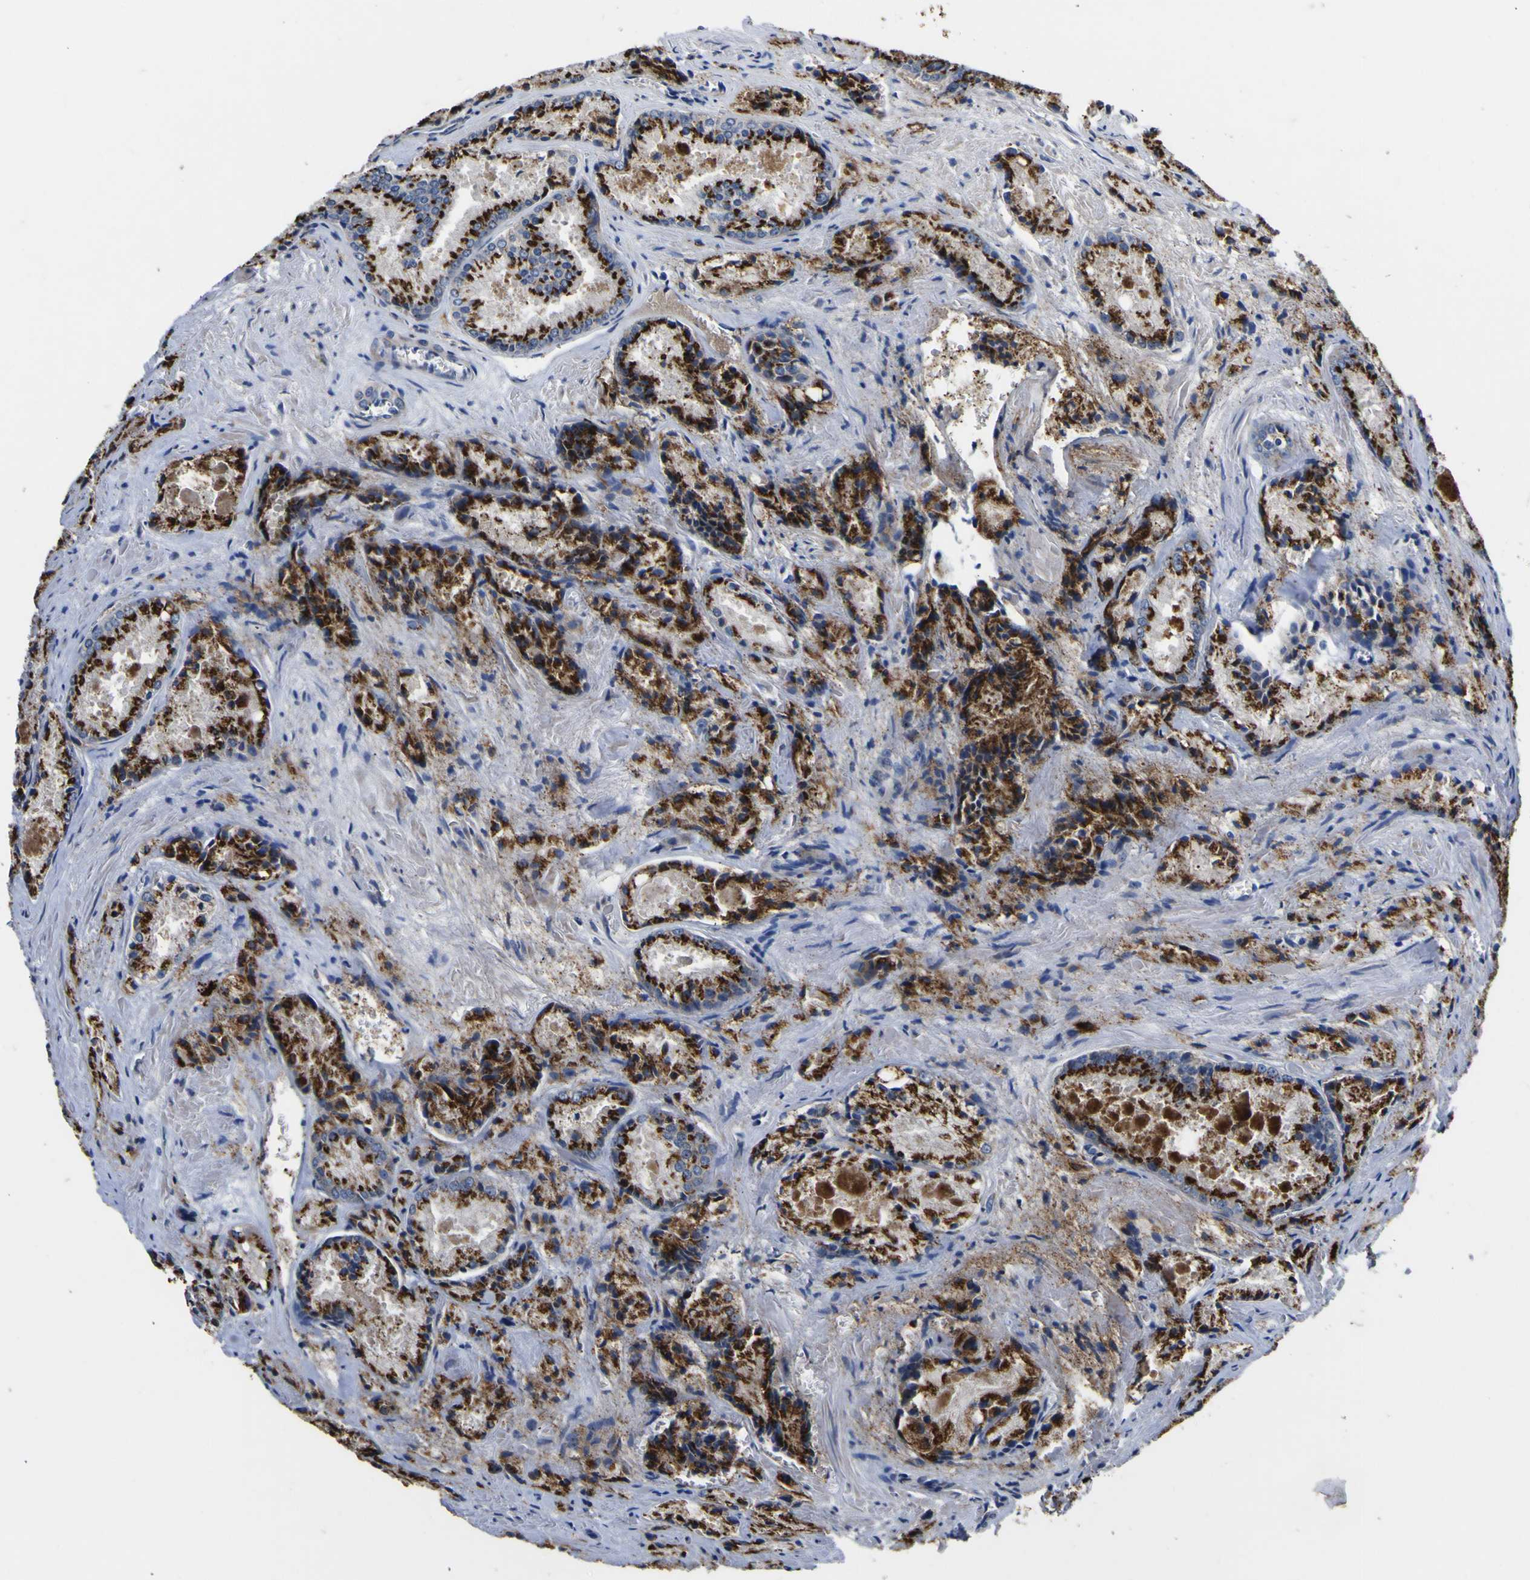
{"staining": {"intensity": "strong", "quantity": ">75%", "location": "cytoplasmic/membranous"}, "tissue": "prostate cancer", "cell_type": "Tumor cells", "image_type": "cancer", "snomed": [{"axis": "morphology", "description": "Adenocarcinoma, Low grade"}, {"axis": "topography", "description": "Prostate"}], "caption": "Immunohistochemical staining of human prostate cancer (adenocarcinoma (low-grade)) exhibits strong cytoplasmic/membranous protein positivity in approximately >75% of tumor cells.", "gene": "COA1", "patient": {"sex": "male", "age": 64}}